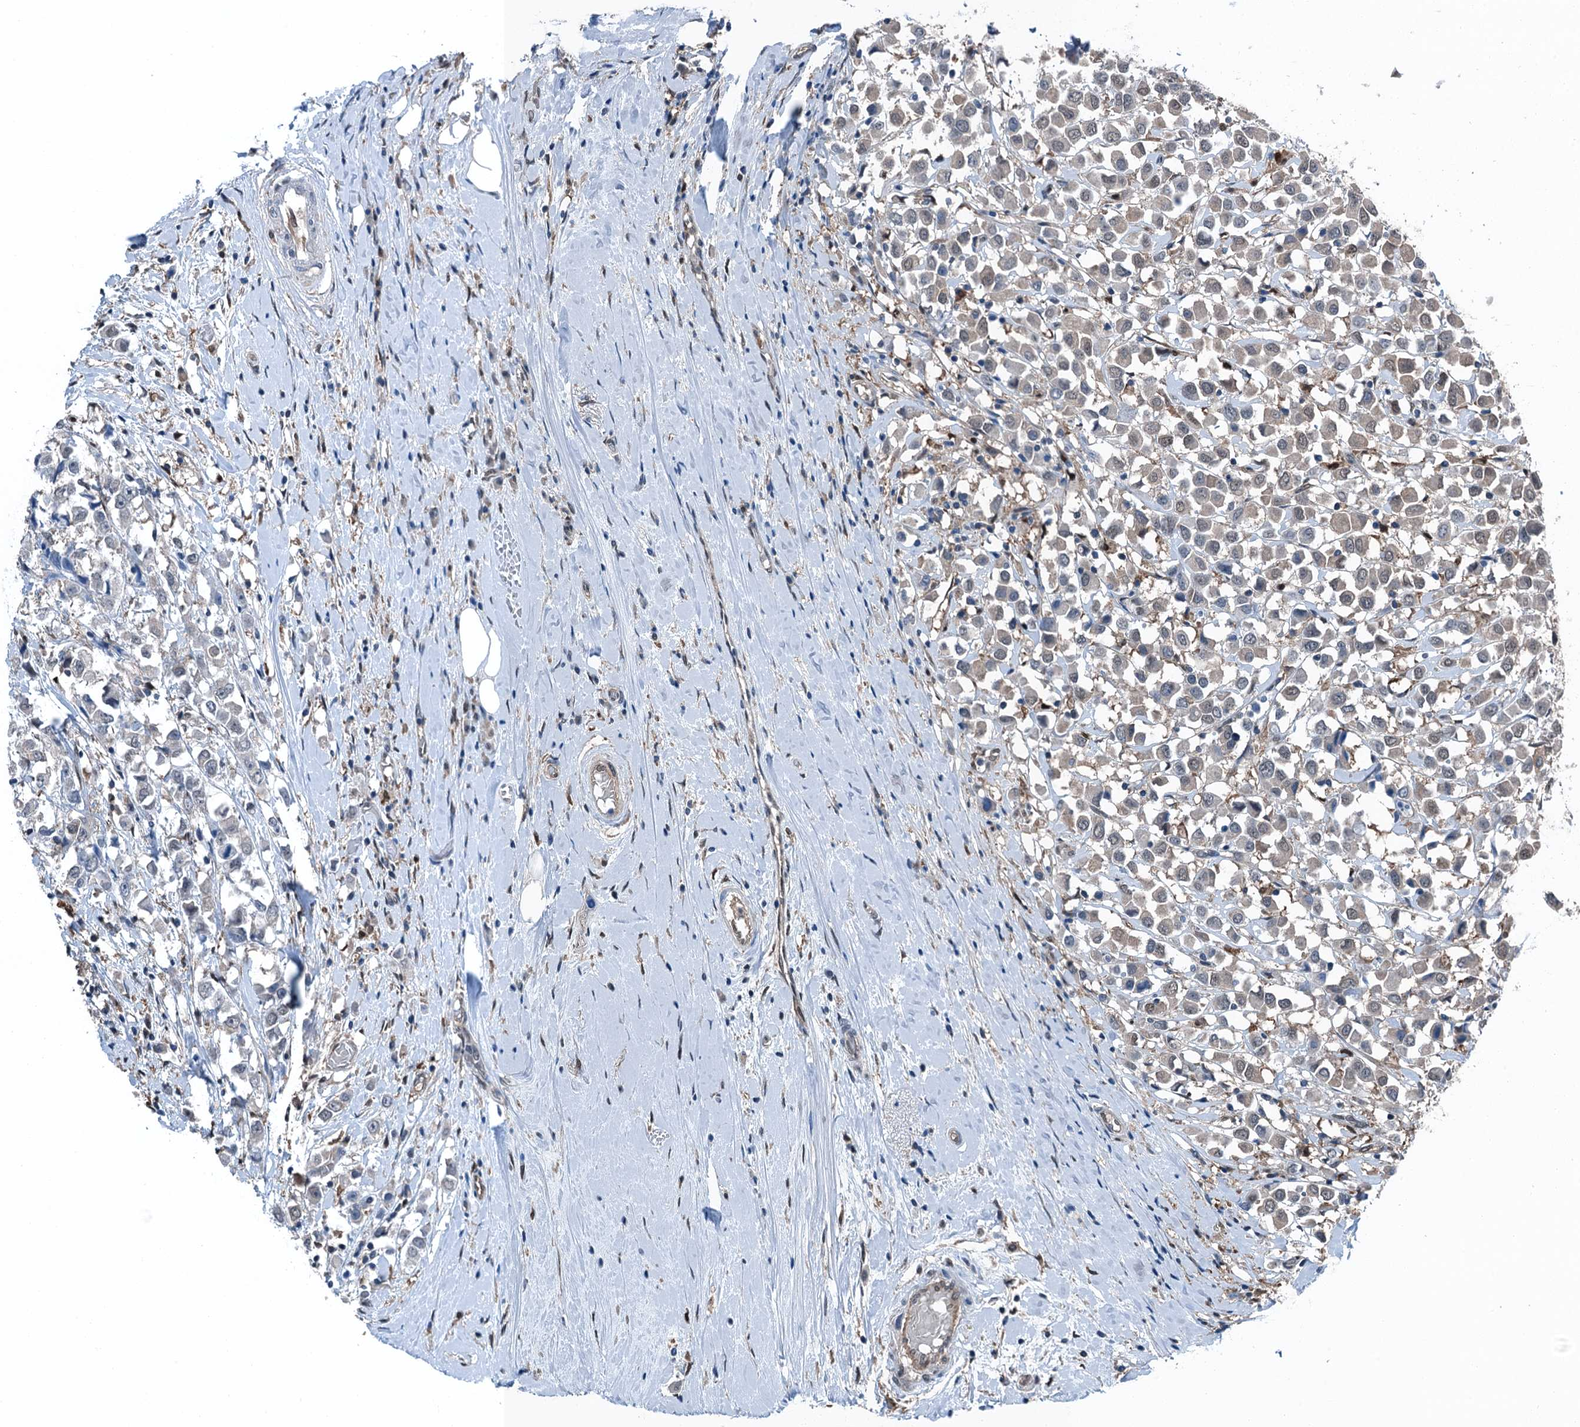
{"staining": {"intensity": "negative", "quantity": "none", "location": "none"}, "tissue": "breast cancer", "cell_type": "Tumor cells", "image_type": "cancer", "snomed": [{"axis": "morphology", "description": "Duct carcinoma"}, {"axis": "topography", "description": "Breast"}], "caption": "Tumor cells show no significant staining in breast infiltrating ductal carcinoma.", "gene": "RNH1", "patient": {"sex": "female", "age": 61}}